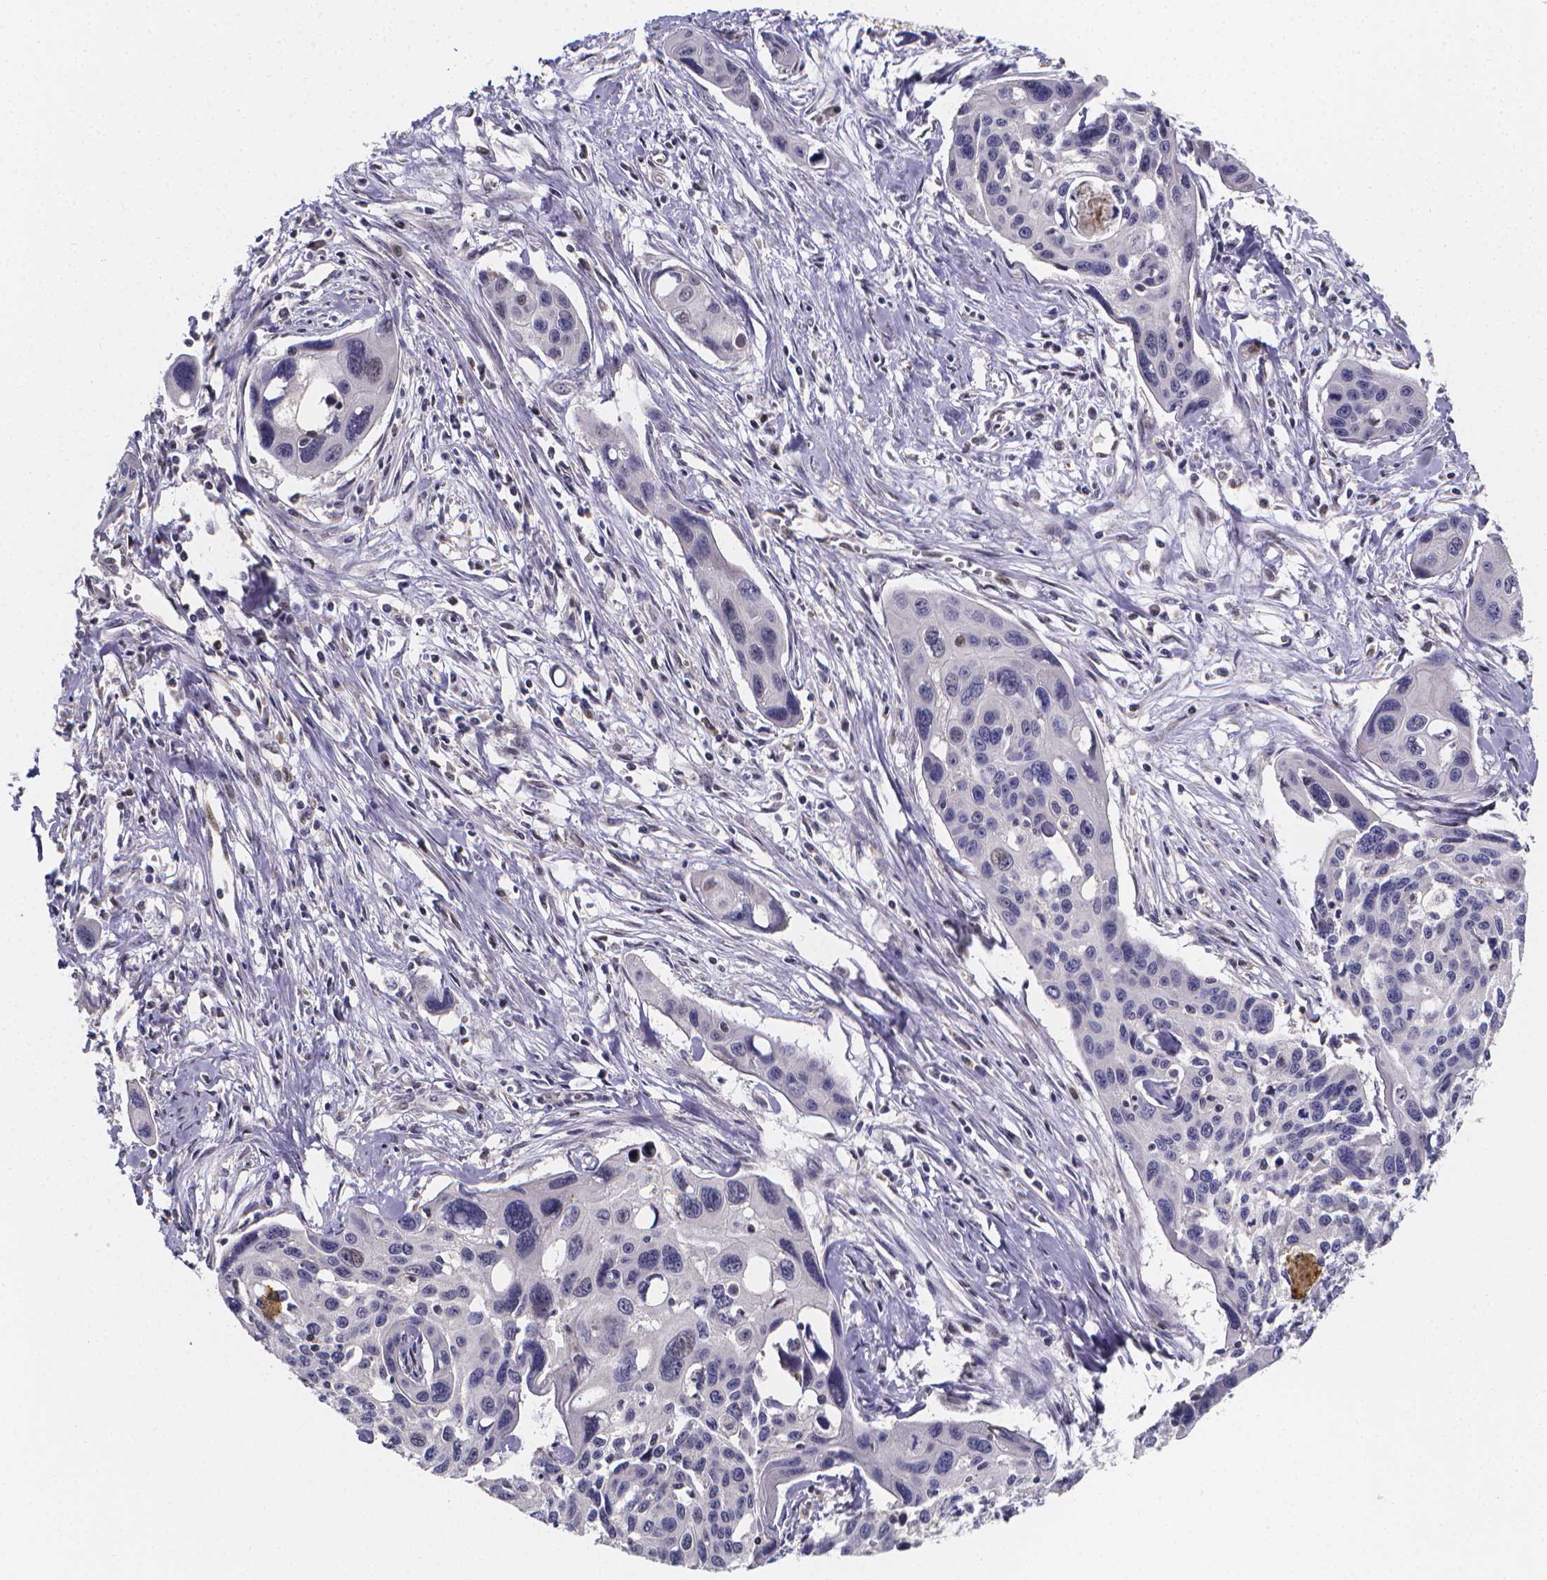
{"staining": {"intensity": "negative", "quantity": "none", "location": "none"}, "tissue": "cervical cancer", "cell_type": "Tumor cells", "image_type": "cancer", "snomed": [{"axis": "morphology", "description": "Squamous cell carcinoma, NOS"}, {"axis": "topography", "description": "Cervix"}], "caption": "DAB (3,3'-diaminobenzidine) immunohistochemical staining of human squamous cell carcinoma (cervical) demonstrates no significant positivity in tumor cells.", "gene": "PAH", "patient": {"sex": "female", "age": 31}}